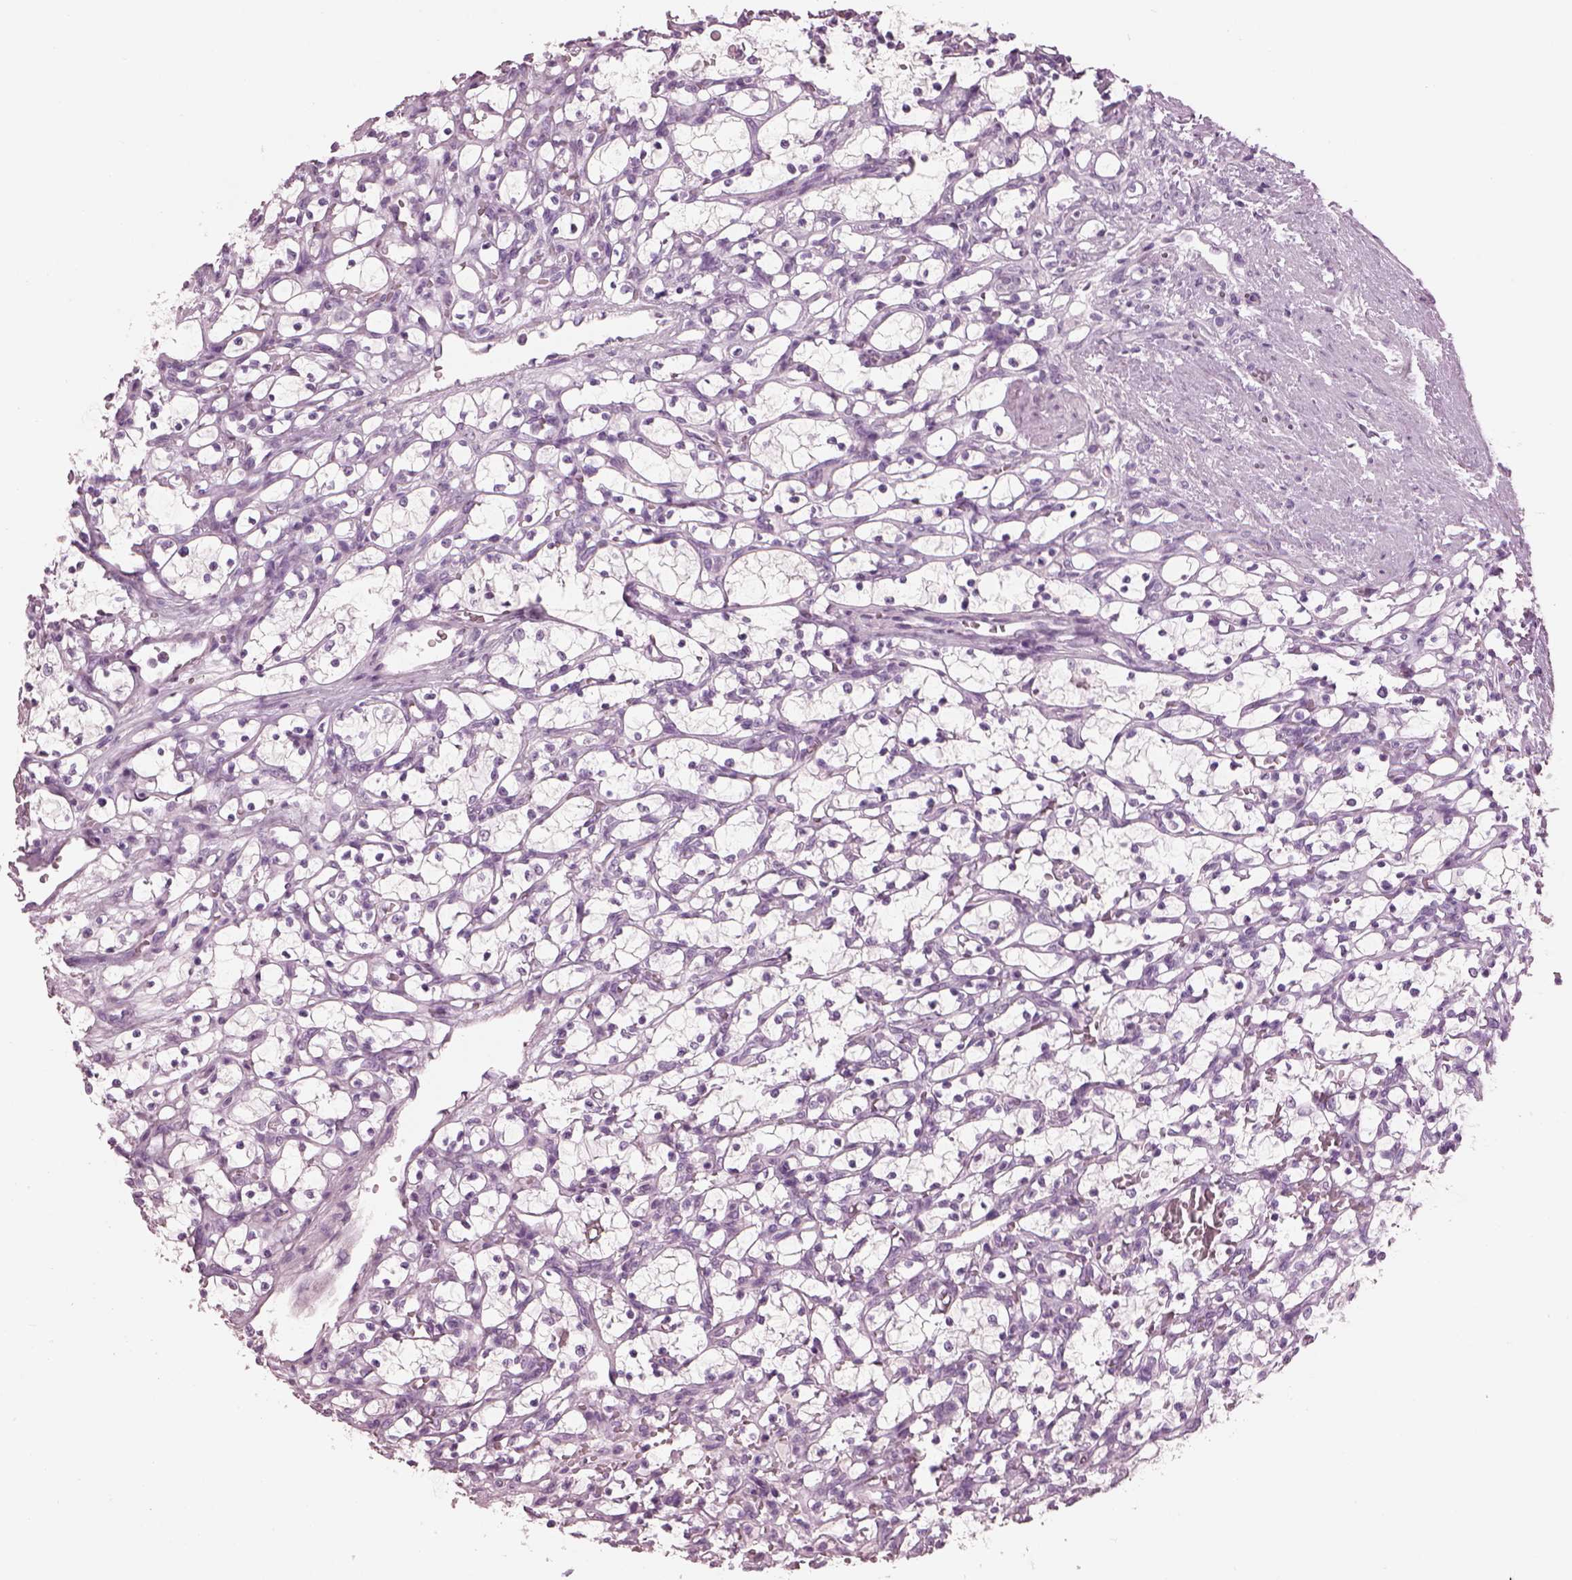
{"staining": {"intensity": "negative", "quantity": "none", "location": "none"}, "tissue": "renal cancer", "cell_type": "Tumor cells", "image_type": "cancer", "snomed": [{"axis": "morphology", "description": "Adenocarcinoma, NOS"}, {"axis": "topography", "description": "Kidney"}], "caption": "Tumor cells show no significant protein staining in renal cancer (adenocarcinoma). The staining is performed using DAB brown chromogen with nuclei counter-stained in using hematoxylin.", "gene": "PACRG", "patient": {"sex": "female", "age": 69}}